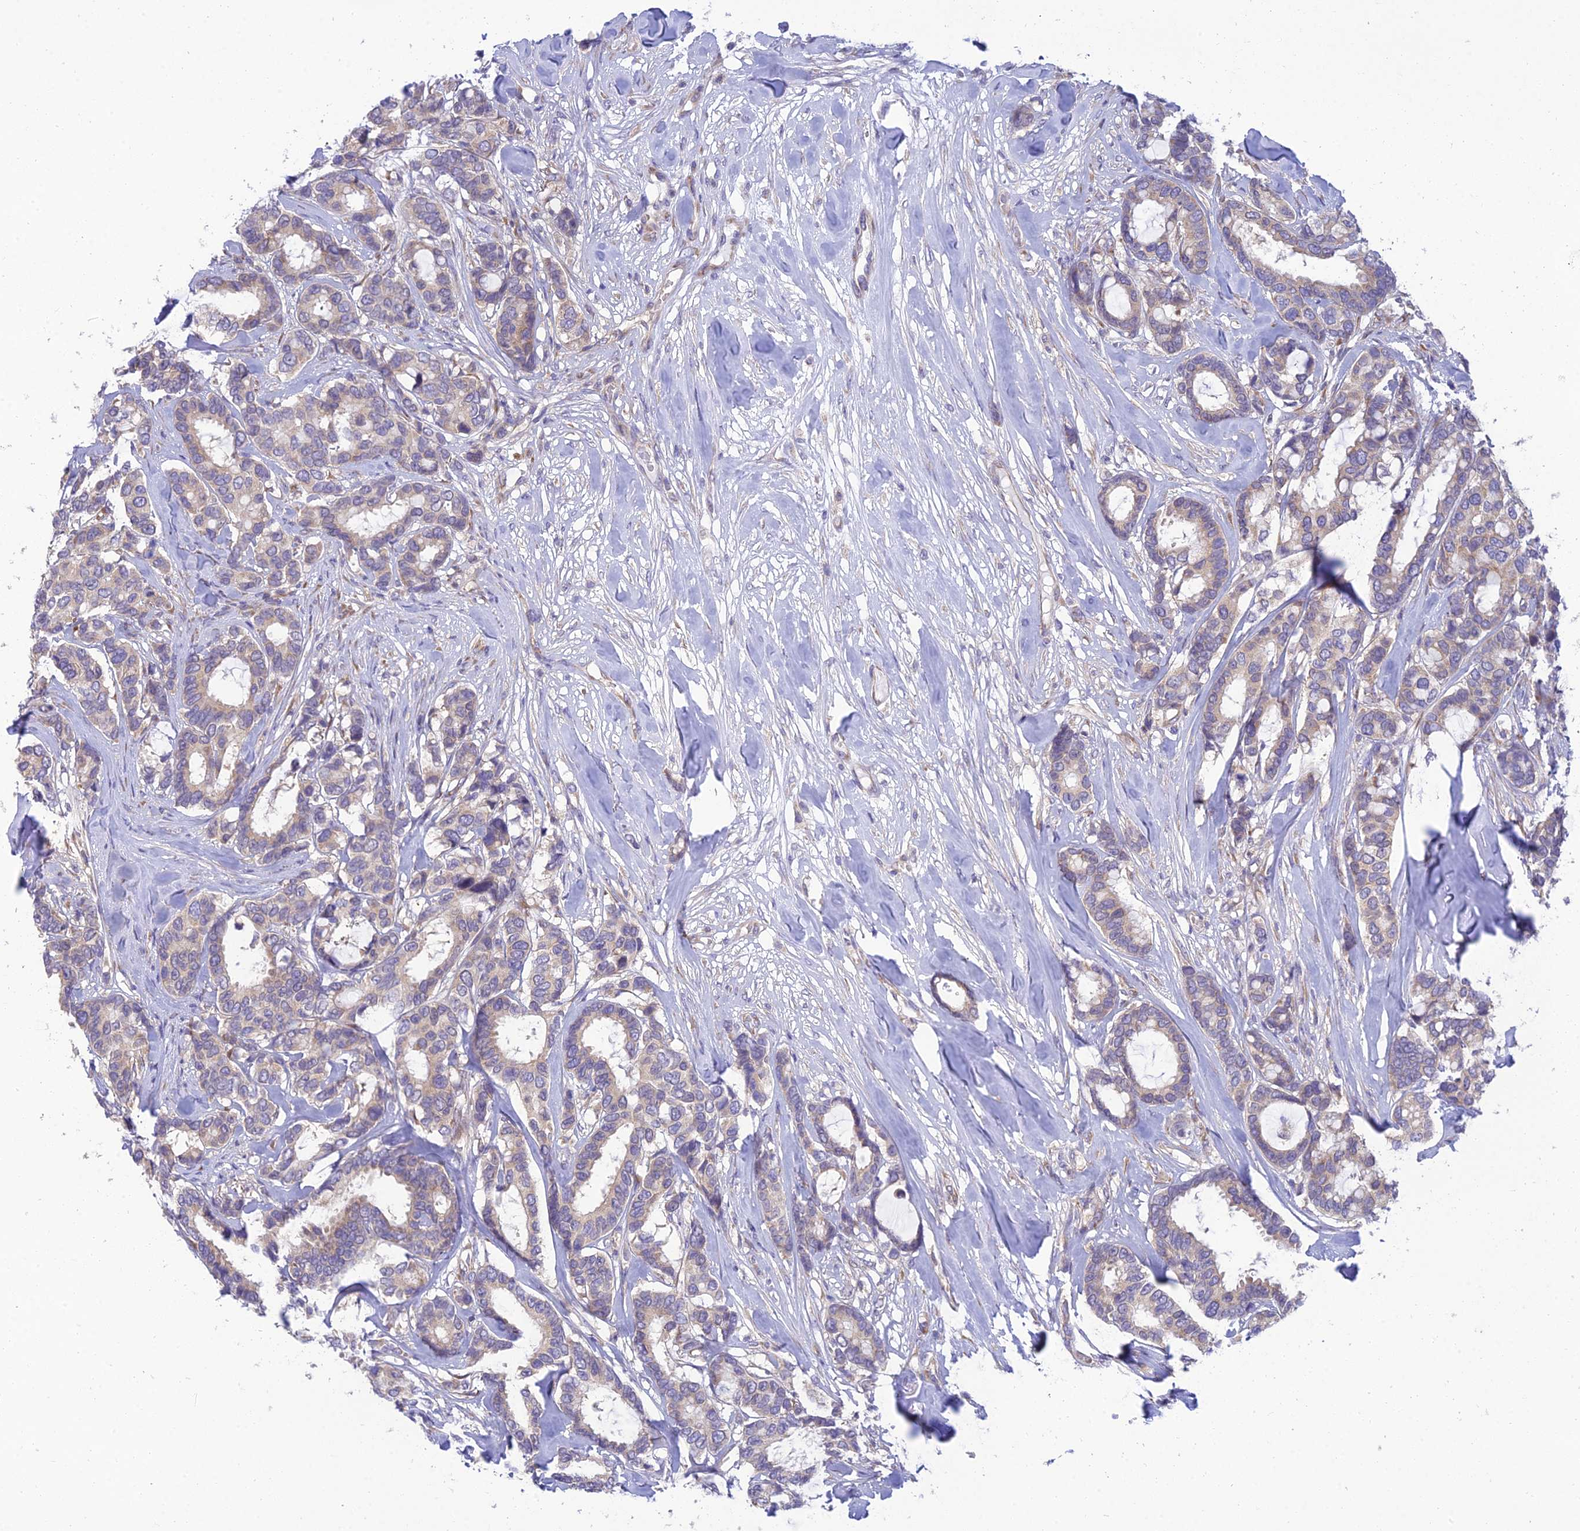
{"staining": {"intensity": "weak", "quantity": "25%-75%", "location": "cytoplasmic/membranous"}, "tissue": "breast cancer", "cell_type": "Tumor cells", "image_type": "cancer", "snomed": [{"axis": "morphology", "description": "Duct carcinoma"}, {"axis": "topography", "description": "Breast"}], "caption": "A brown stain shows weak cytoplasmic/membranous expression of a protein in invasive ductal carcinoma (breast) tumor cells.", "gene": "CLCN7", "patient": {"sex": "female", "age": 87}}